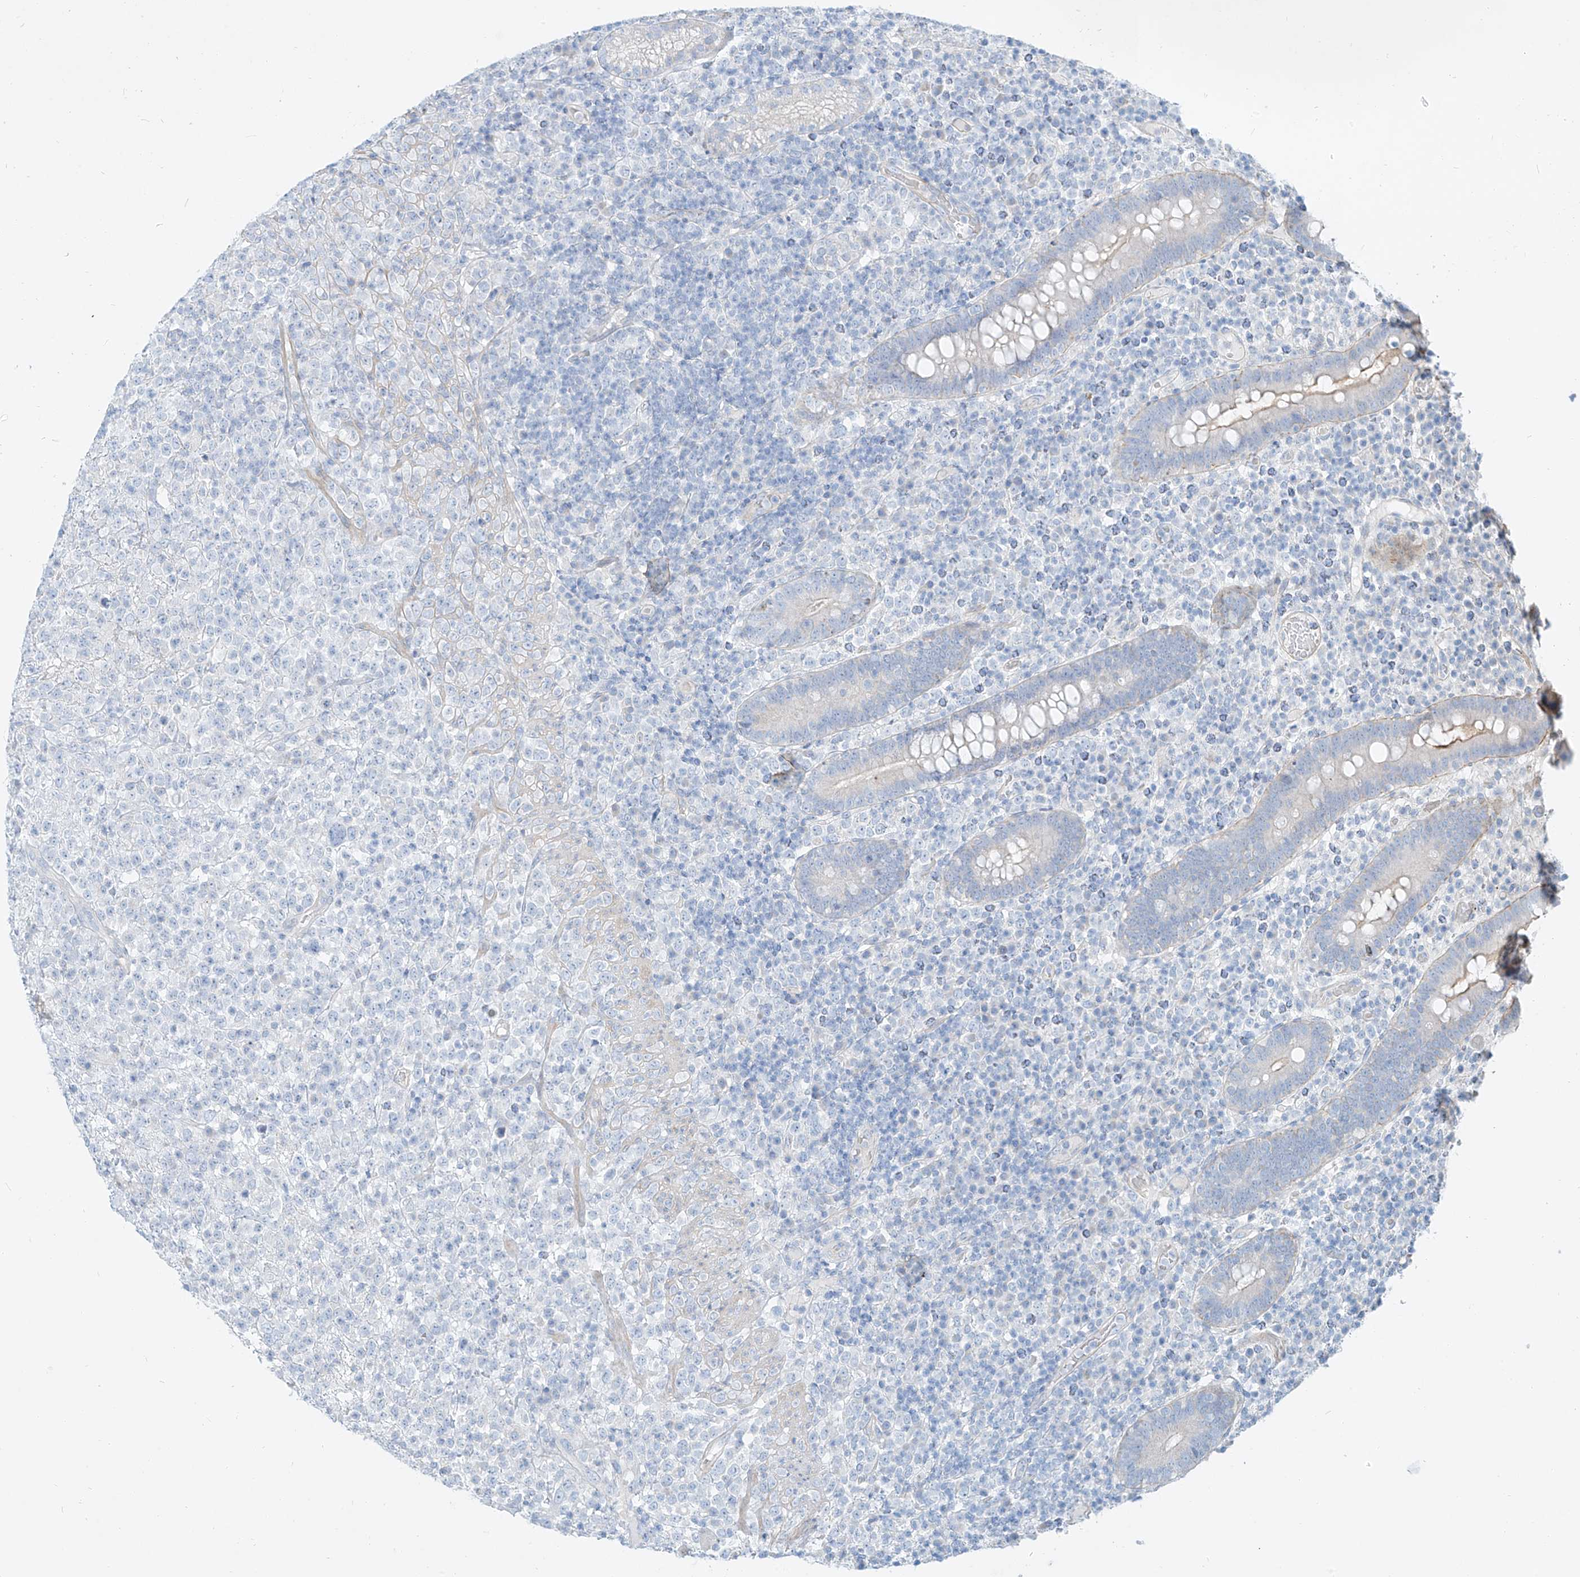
{"staining": {"intensity": "negative", "quantity": "none", "location": "none"}, "tissue": "lymphoma", "cell_type": "Tumor cells", "image_type": "cancer", "snomed": [{"axis": "morphology", "description": "Malignant lymphoma, non-Hodgkin's type, High grade"}, {"axis": "topography", "description": "Colon"}], "caption": "High power microscopy micrograph of an immunohistochemistry micrograph of lymphoma, revealing no significant positivity in tumor cells. (DAB immunohistochemistry (IHC) visualized using brightfield microscopy, high magnification).", "gene": "AJM1", "patient": {"sex": "female", "age": 53}}